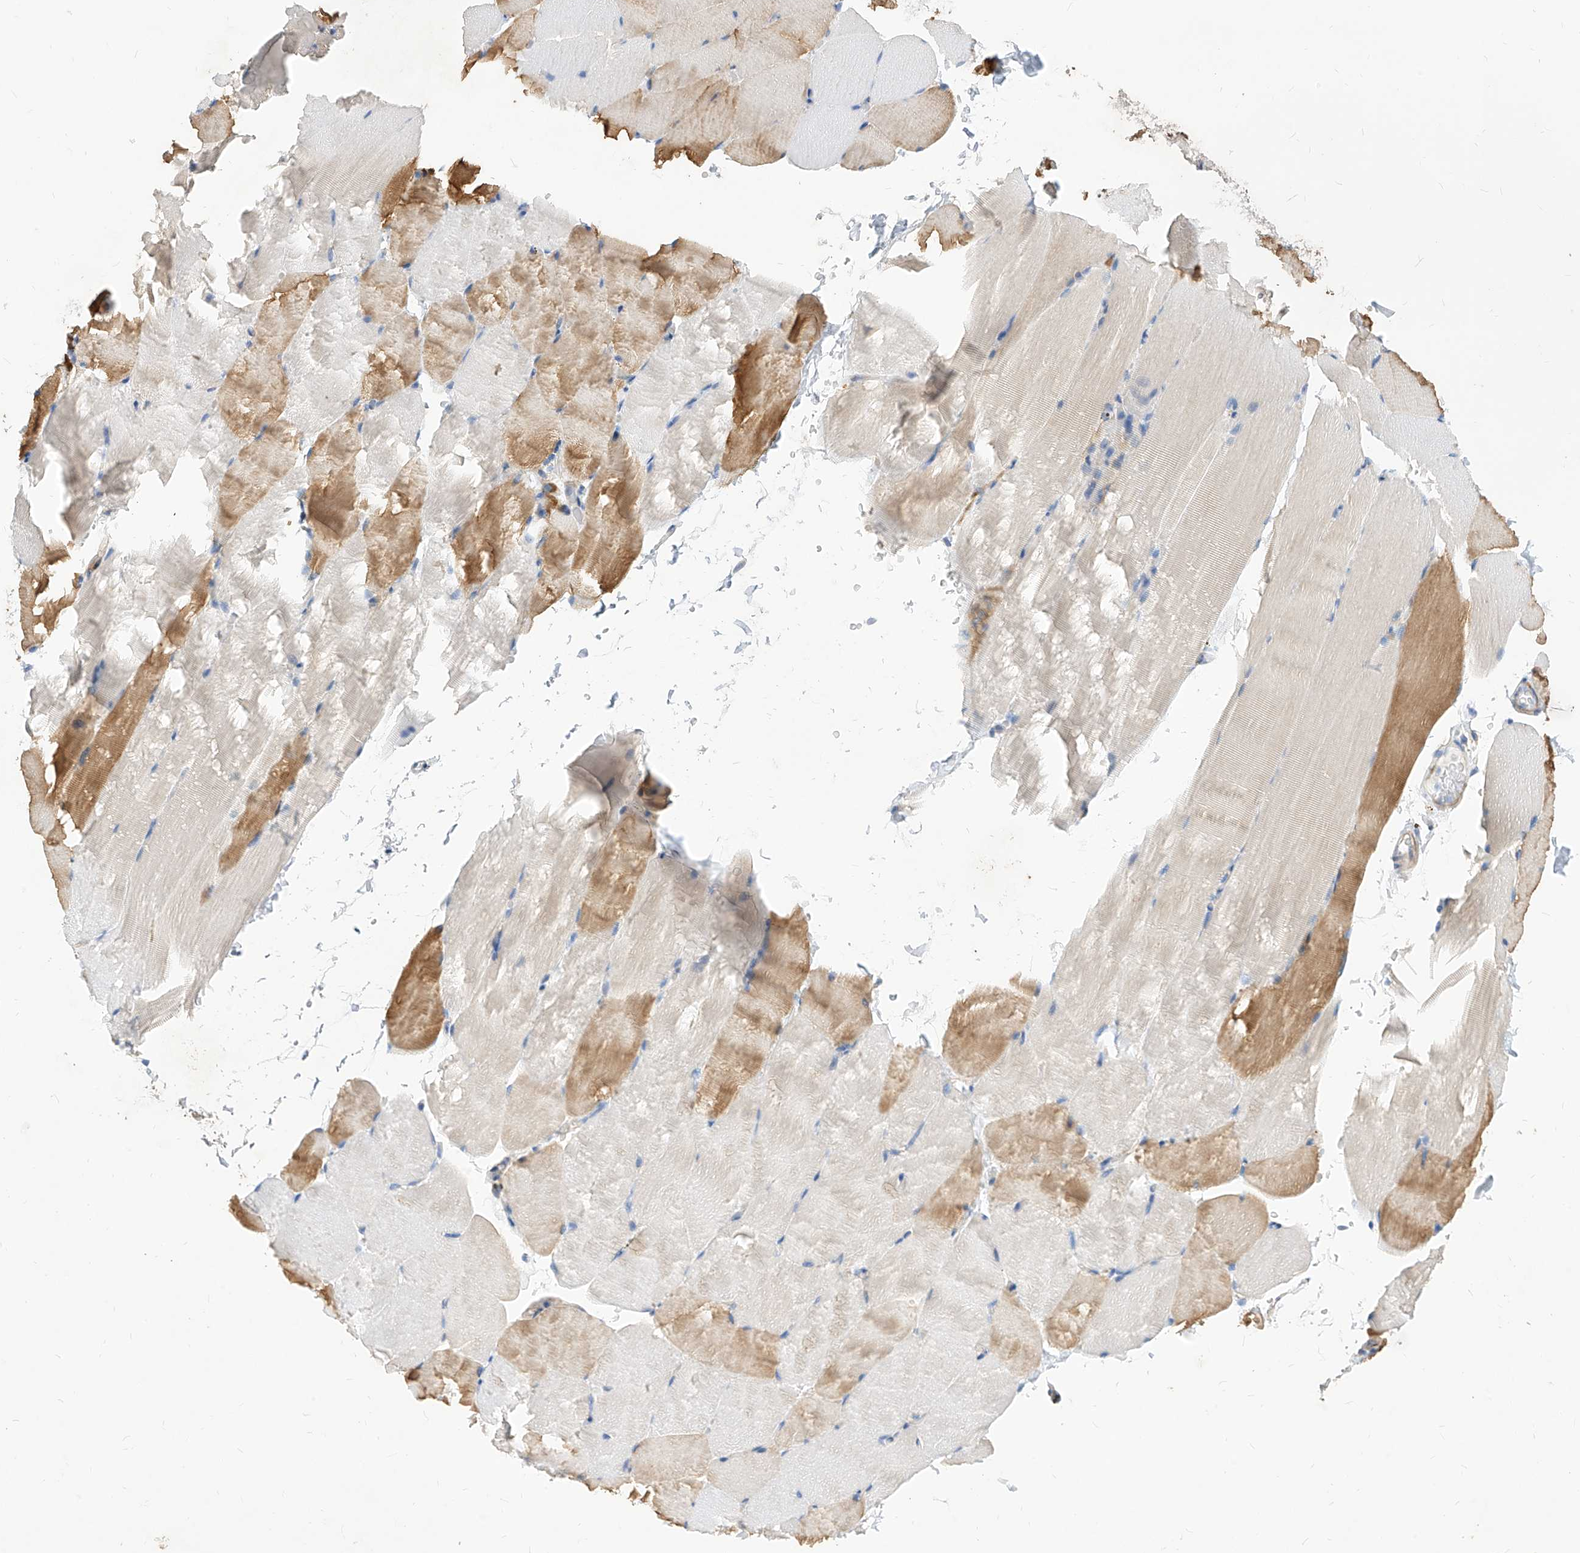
{"staining": {"intensity": "moderate", "quantity": "<25%", "location": "cytoplasmic/membranous"}, "tissue": "skeletal muscle", "cell_type": "Myocytes", "image_type": "normal", "snomed": [{"axis": "morphology", "description": "Normal tissue, NOS"}, {"axis": "topography", "description": "Skeletal muscle"}, {"axis": "topography", "description": "Parathyroid gland"}], "caption": "Myocytes demonstrate low levels of moderate cytoplasmic/membranous staining in approximately <25% of cells in benign human skeletal muscle. The staining was performed using DAB, with brown indicating positive protein expression. Nuclei are stained blue with hematoxylin.", "gene": "SCGB2A1", "patient": {"sex": "female", "age": 37}}